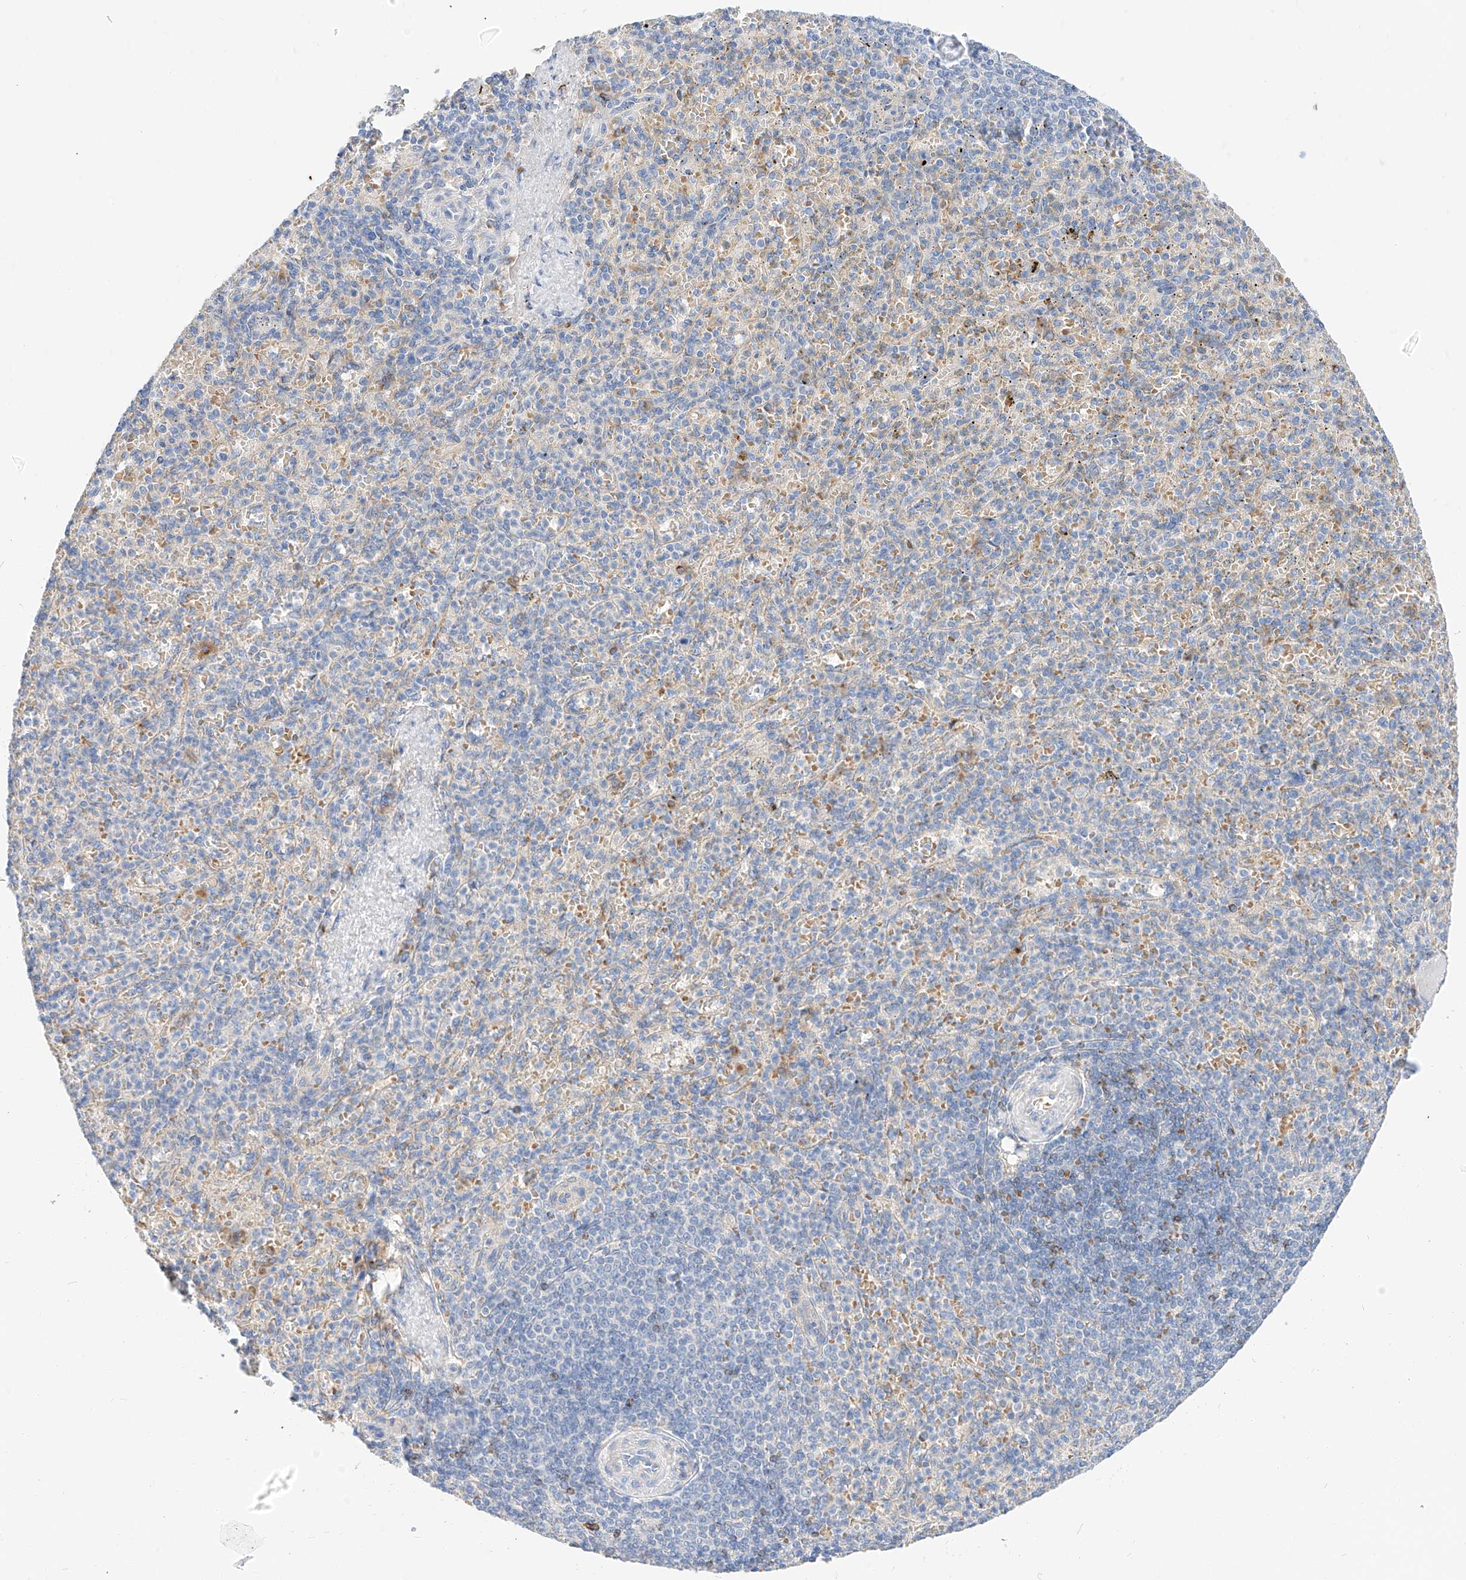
{"staining": {"intensity": "weak", "quantity": "<25%", "location": "cytoplasmic/membranous"}, "tissue": "spleen", "cell_type": "Cells in red pulp", "image_type": "normal", "snomed": [{"axis": "morphology", "description": "Normal tissue, NOS"}, {"axis": "topography", "description": "Spleen"}], "caption": "This is an IHC histopathology image of normal spleen. There is no positivity in cells in red pulp.", "gene": "MAP7", "patient": {"sex": "female", "age": 74}}